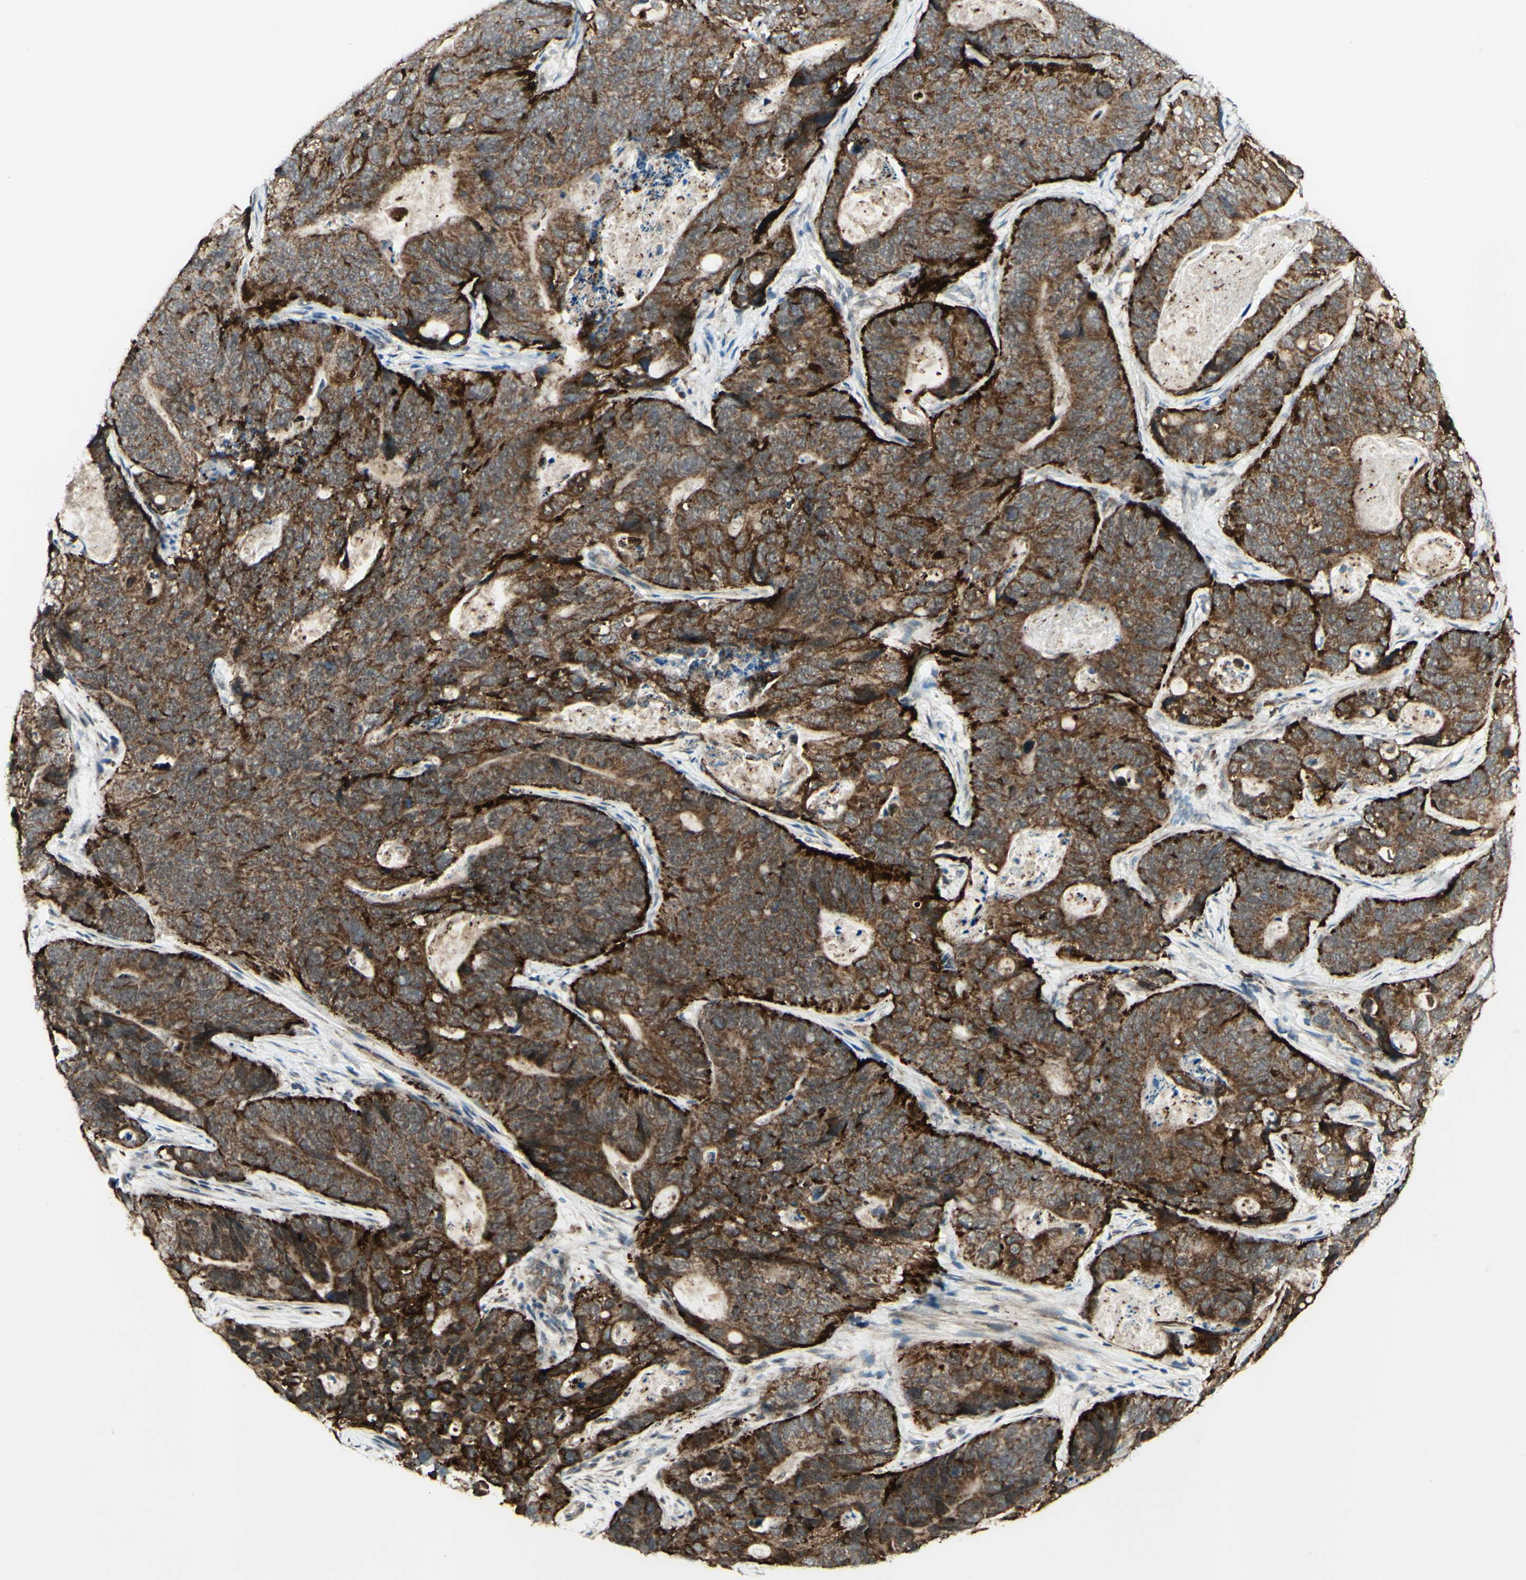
{"staining": {"intensity": "strong", "quantity": ">75%", "location": "cytoplasmic/membranous"}, "tissue": "stomach cancer", "cell_type": "Tumor cells", "image_type": "cancer", "snomed": [{"axis": "morphology", "description": "Adenocarcinoma, NOS"}, {"axis": "topography", "description": "Stomach"}], "caption": "The immunohistochemical stain labels strong cytoplasmic/membranous staining in tumor cells of stomach cancer tissue.", "gene": "DHRS3", "patient": {"sex": "female", "age": 89}}